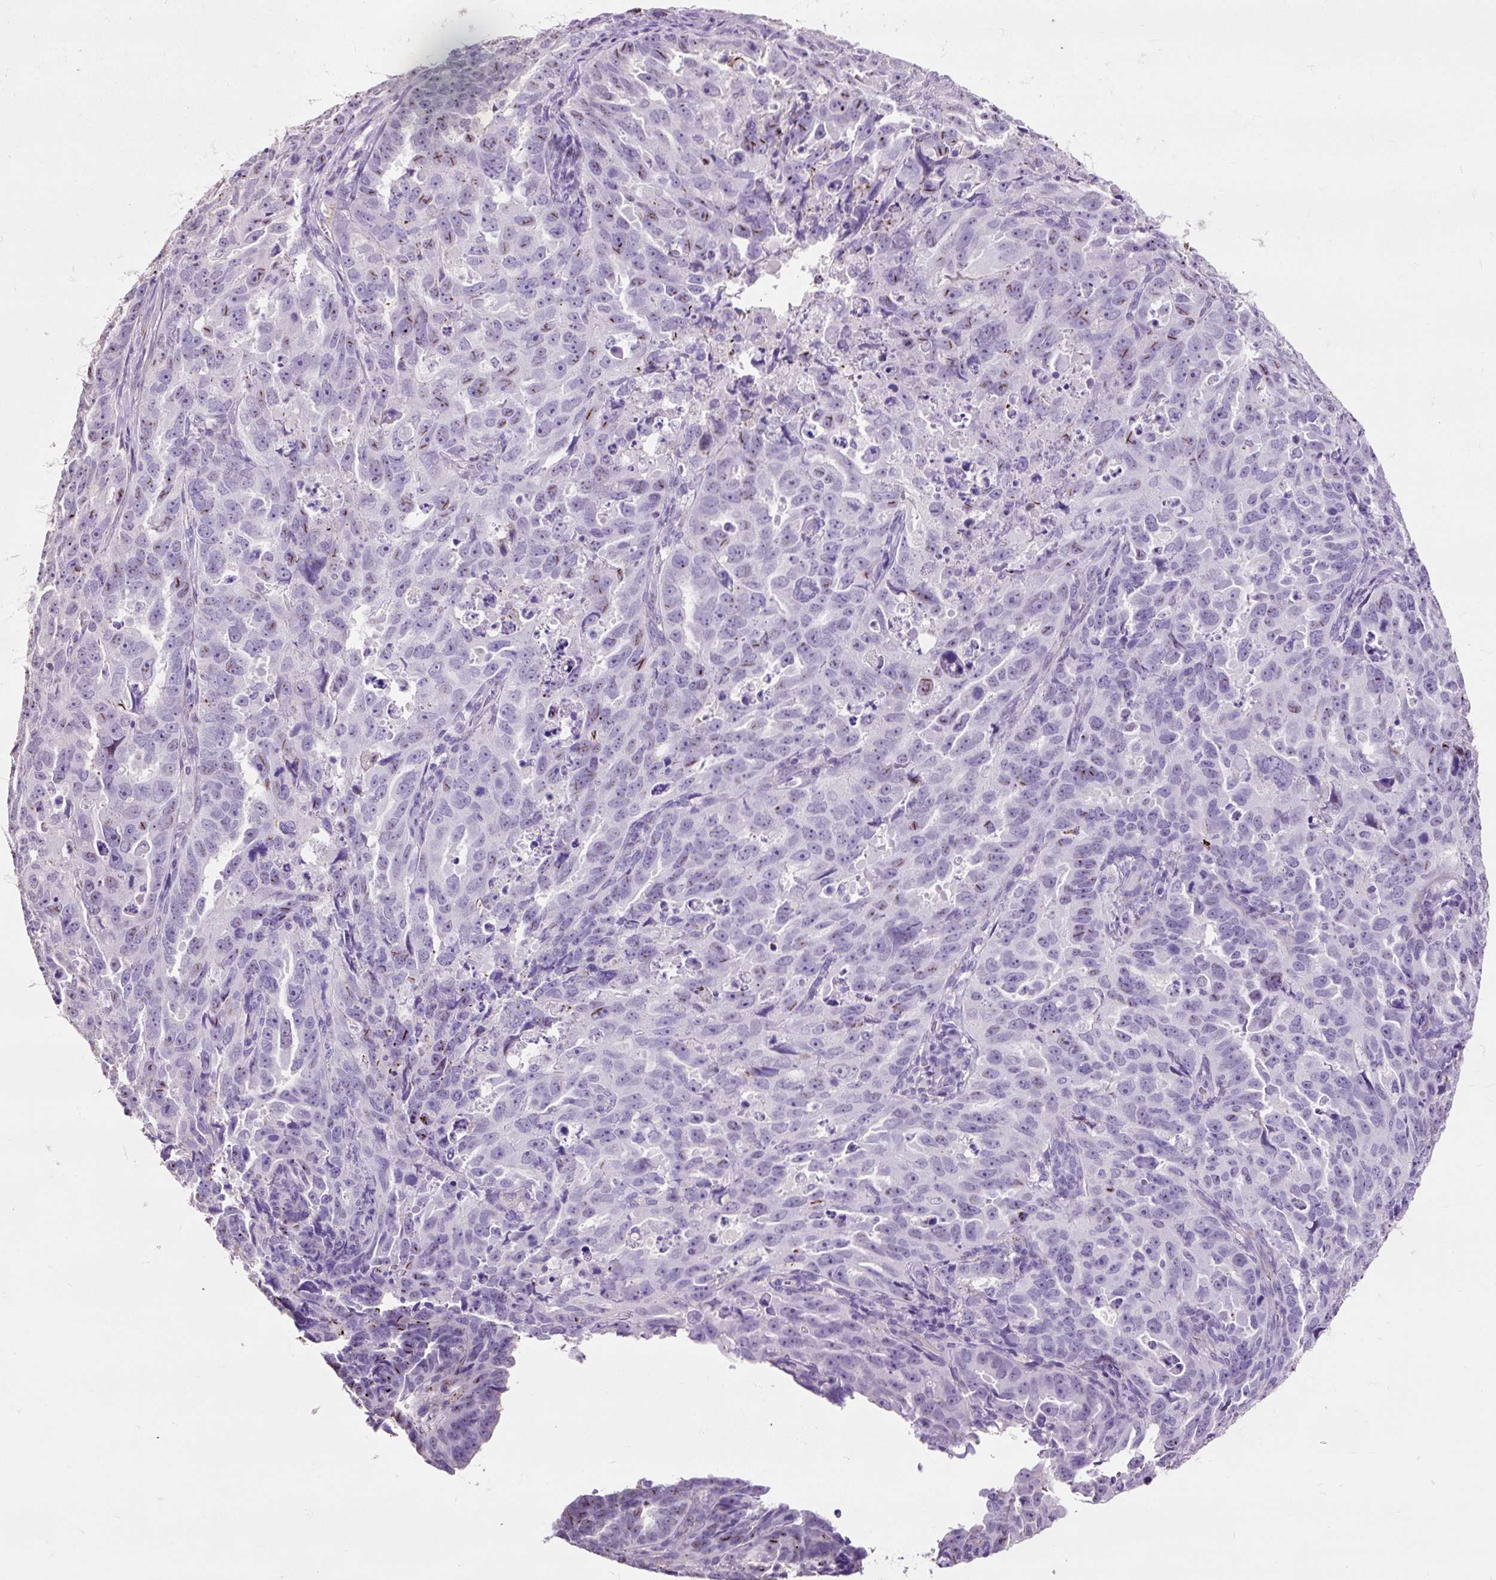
{"staining": {"intensity": "moderate", "quantity": "<25%", "location": "cytoplasmic/membranous"}, "tissue": "endometrial cancer", "cell_type": "Tumor cells", "image_type": "cancer", "snomed": [{"axis": "morphology", "description": "Adenocarcinoma, NOS"}, {"axis": "topography", "description": "Endometrium"}], "caption": "Protein positivity by immunohistochemistry (IHC) exhibits moderate cytoplasmic/membranous staining in approximately <25% of tumor cells in endometrial cancer (adenocarcinoma).", "gene": "OR10A7", "patient": {"sex": "female", "age": 65}}